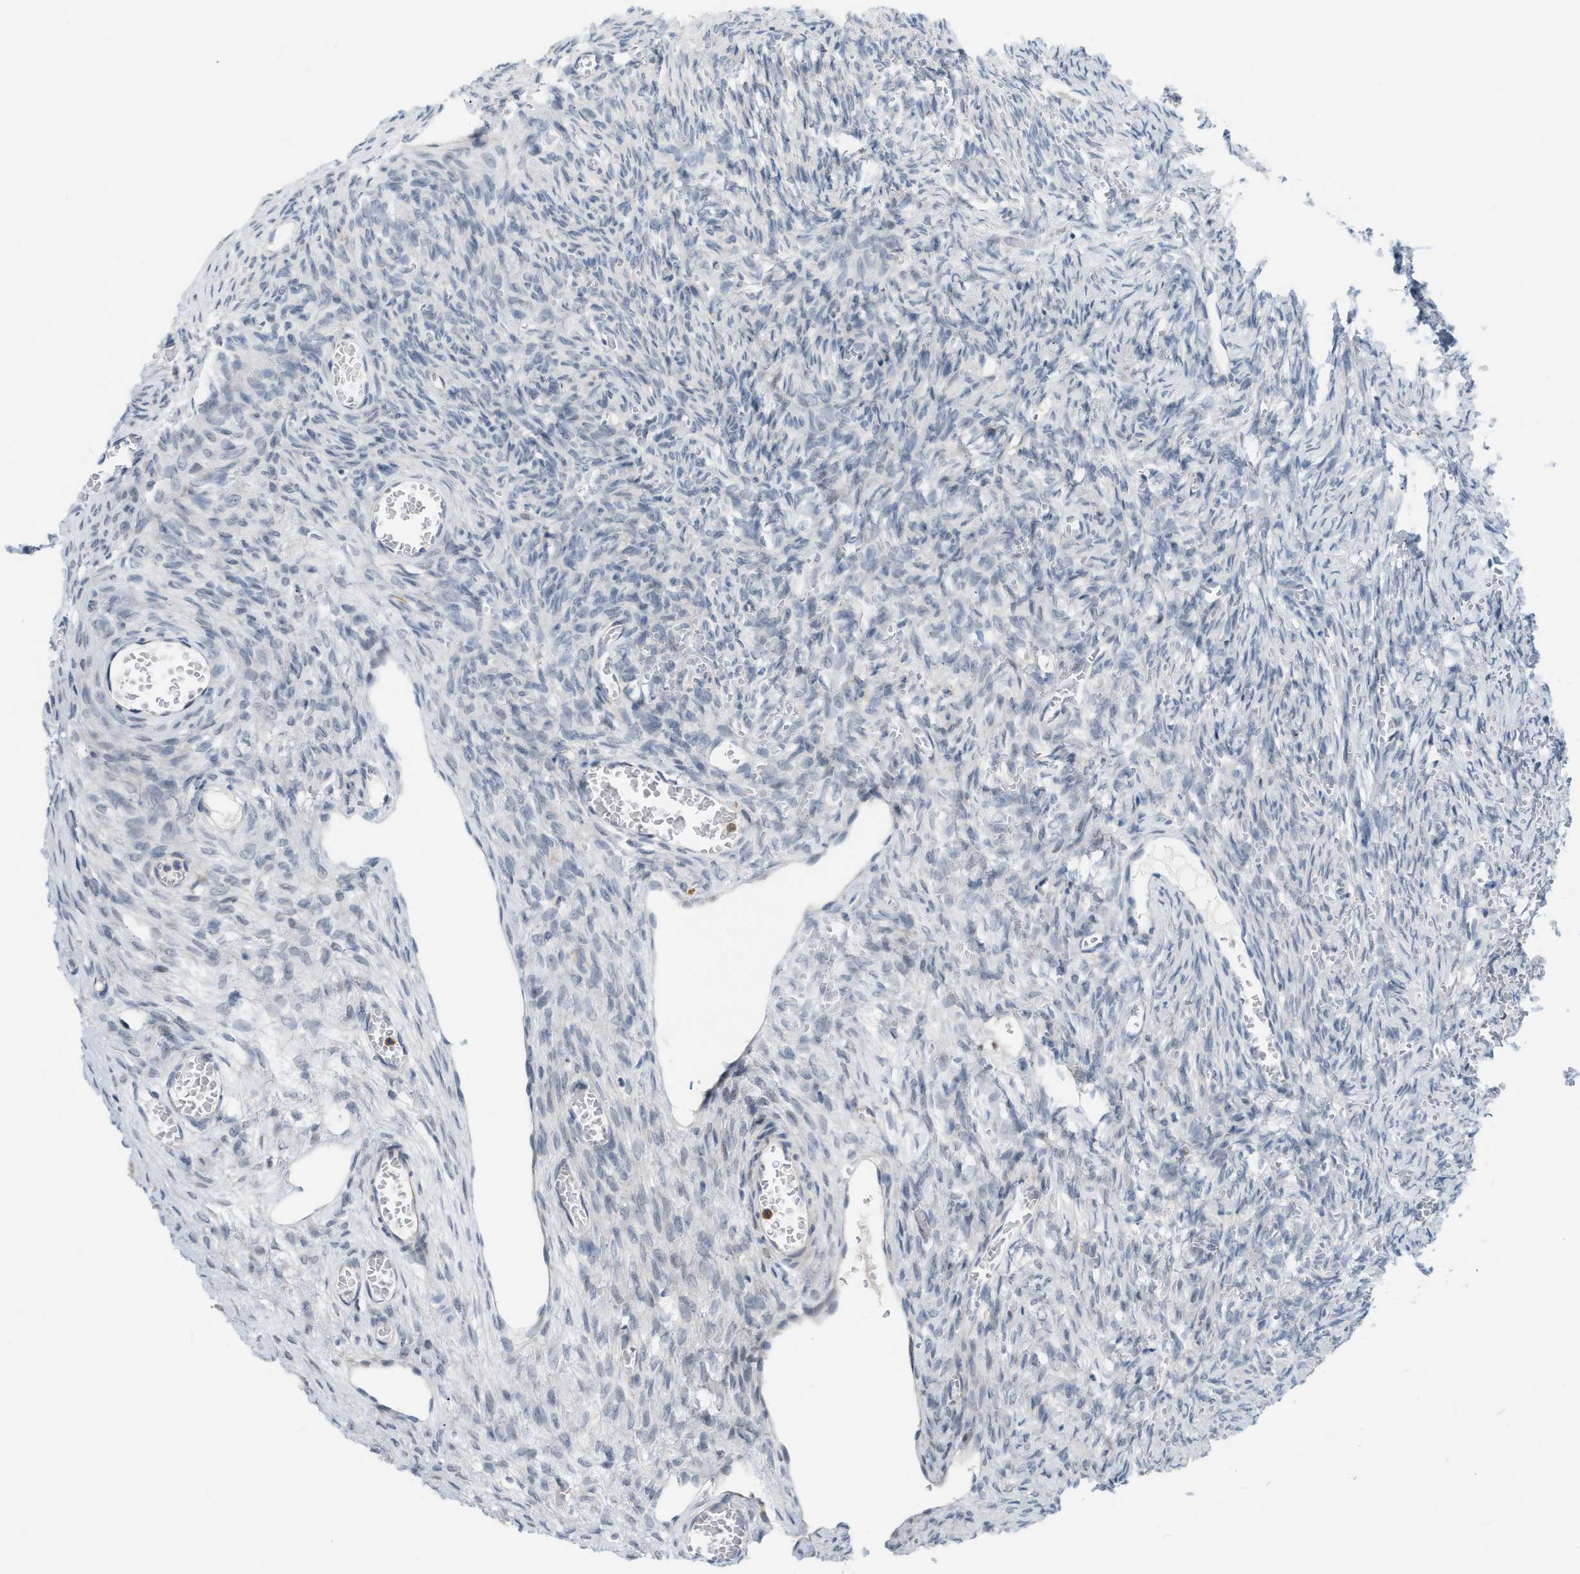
{"staining": {"intensity": "negative", "quantity": "none", "location": "none"}, "tissue": "ovary", "cell_type": "Ovarian stroma cells", "image_type": "normal", "snomed": [{"axis": "morphology", "description": "Normal tissue, NOS"}, {"axis": "topography", "description": "Ovary"}], "caption": "High power microscopy micrograph of an IHC histopathology image of benign ovary, revealing no significant positivity in ovarian stroma cells.", "gene": "ZNF408", "patient": {"sex": "female", "age": 27}}